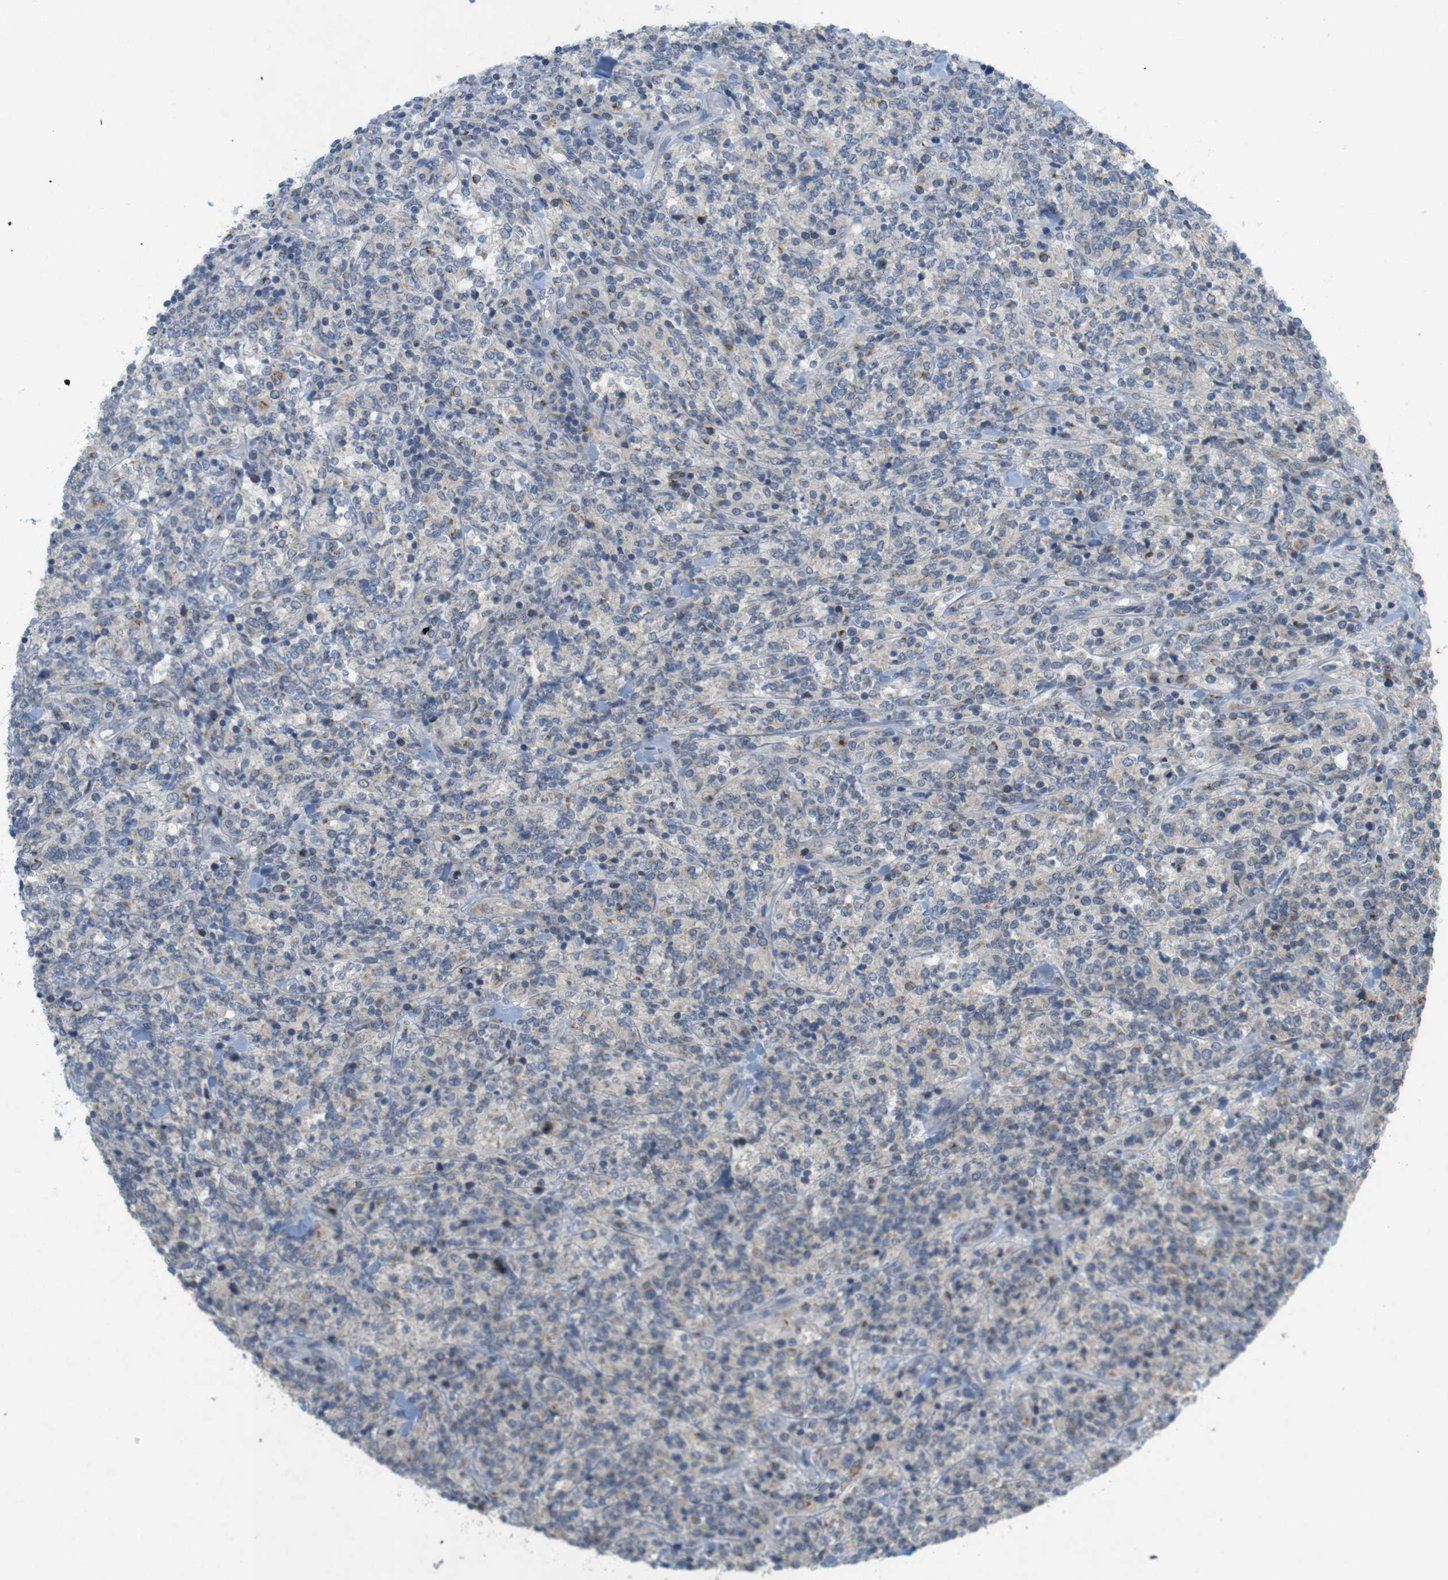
{"staining": {"intensity": "negative", "quantity": "none", "location": "none"}, "tissue": "lymphoma", "cell_type": "Tumor cells", "image_type": "cancer", "snomed": [{"axis": "morphology", "description": "Malignant lymphoma, non-Hodgkin's type, High grade"}, {"axis": "topography", "description": "Soft tissue"}], "caption": "A histopathology image of human malignant lymphoma, non-Hodgkin's type (high-grade) is negative for staining in tumor cells.", "gene": "YIPF3", "patient": {"sex": "male", "age": 18}}